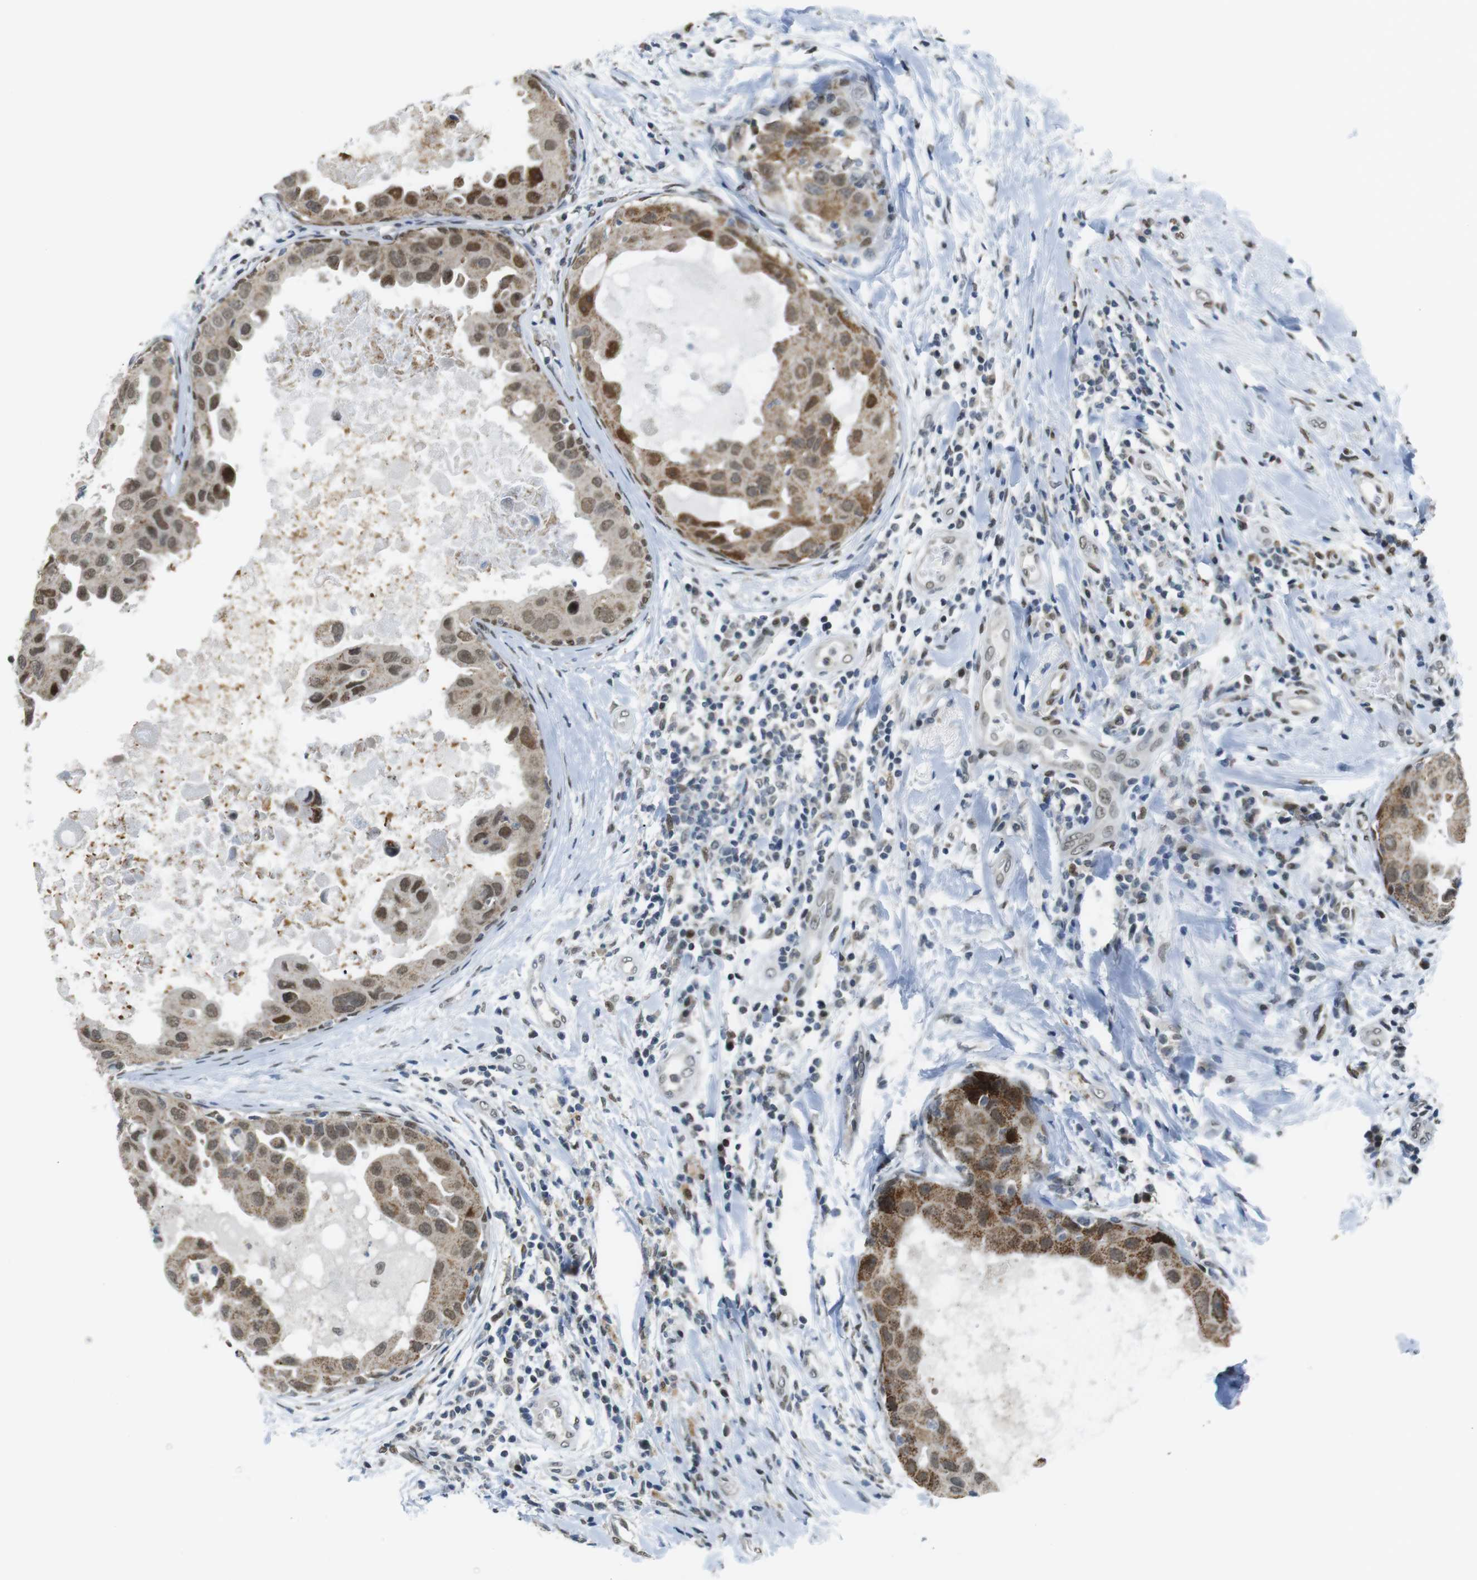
{"staining": {"intensity": "strong", "quantity": ">75%", "location": "nuclear"}, "tissue": "breast cancer", "cell_type": "Tumor cells", "image_type": "cancer", "snomed": [{"axis": "morphology", "description": "Duct carcinoma"}, {"axis": "topography", "description": "Breast"}], "caption": "Strong nuclear protein staining is appreciated in approximately >75% of tumor cells in breast invasive ductal carcinoma.", "gene": "USP7", "patient": {"sex": "female", "age": 27}}